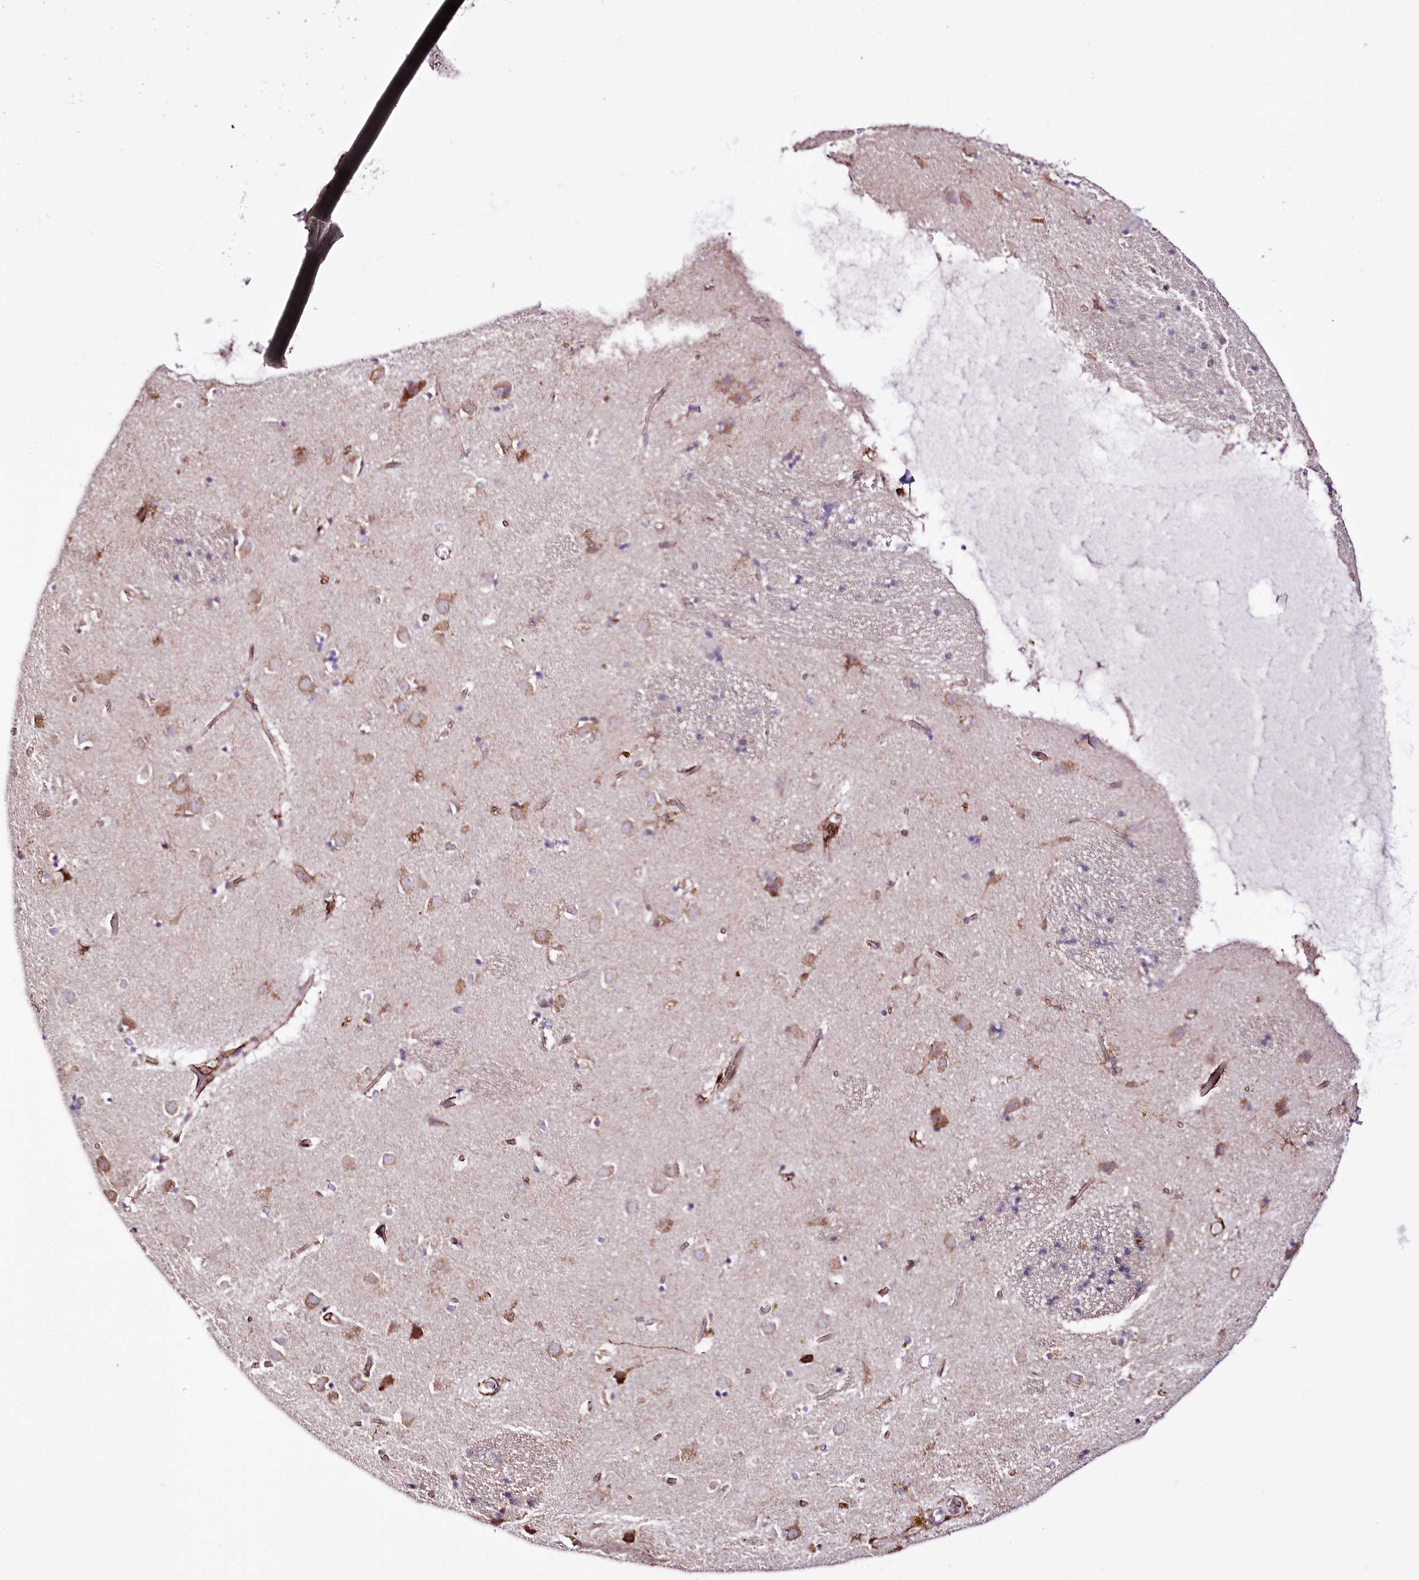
{"staining": {"intensity": "weak", "quantity": "<25%", "location": "cytoplasmic/membranous"}, "tissue": "caudate", "cell_type": "Glial cells", "image_type": "normal", "snomed": [{"axis": "morphology", "description": "Normal tissue, NOS"}, {"axis": "topography", "description": "Lateral ventricle wall"}], "caption": "A histopathology image of caudate stained for a protein exhibits no brown staining in glial cells.", "gene": "WWC1", "patient": {"sex": "male", "age": 70}}